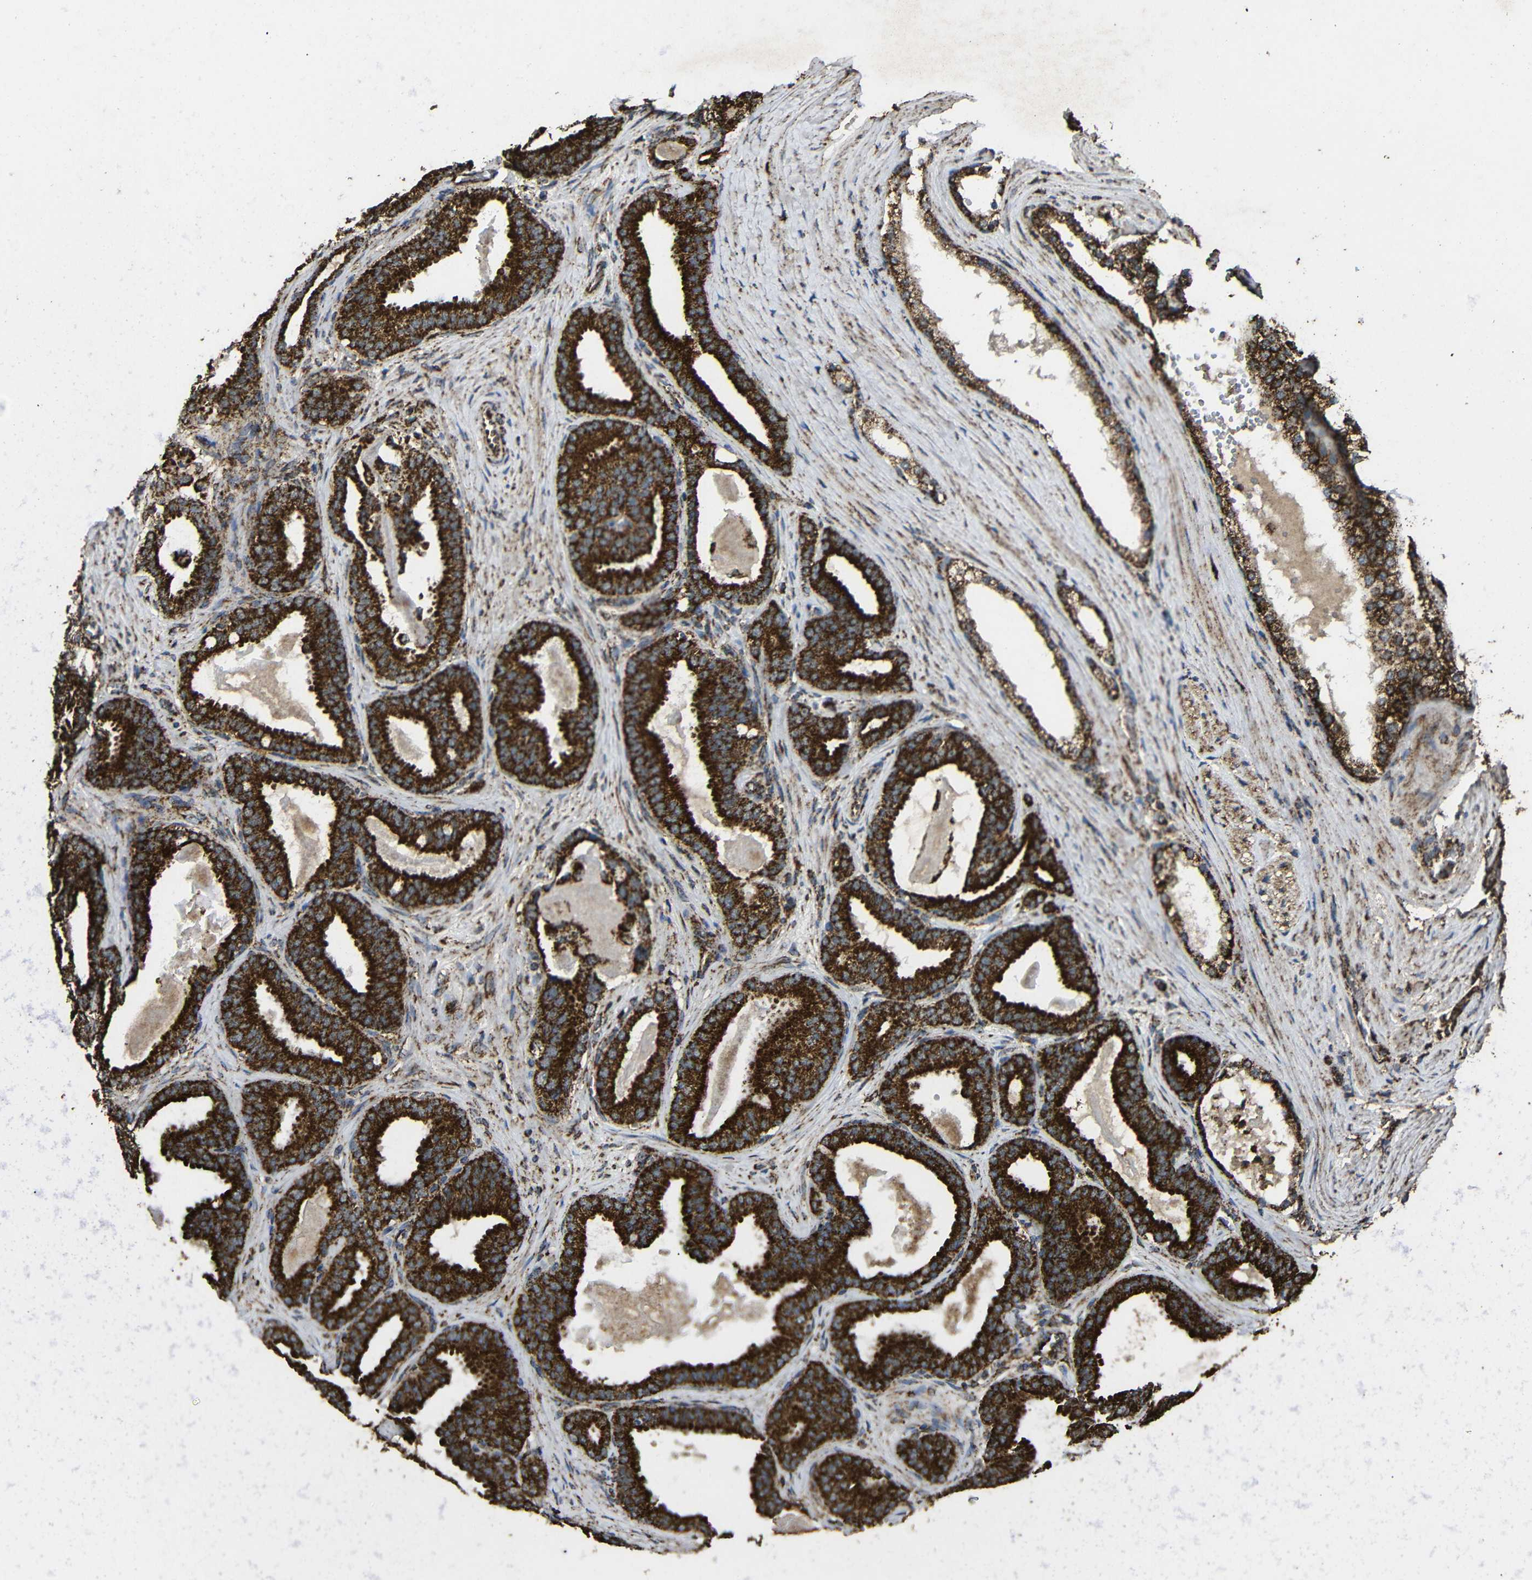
{"staining": {"intensity": "strong", "quantity": ">75%", "location": "cytoplasmic/membranous"}, "tissue": "prostate cancer", "cell_type": "Tumor cells", "image_type": "cancer", "snomed": [{"axis": "morphology", "description": "Adenocarcinoma, High grade"}, {"axis": "topography", "description": "Prostate"}], "caption": "Prostate cancer stained for a protein reveals strong cytoplasmic/membranous positivity in tumor cells.", "gene": "ATP5F1A", "patient": {"sex": "male", "age": 60}}